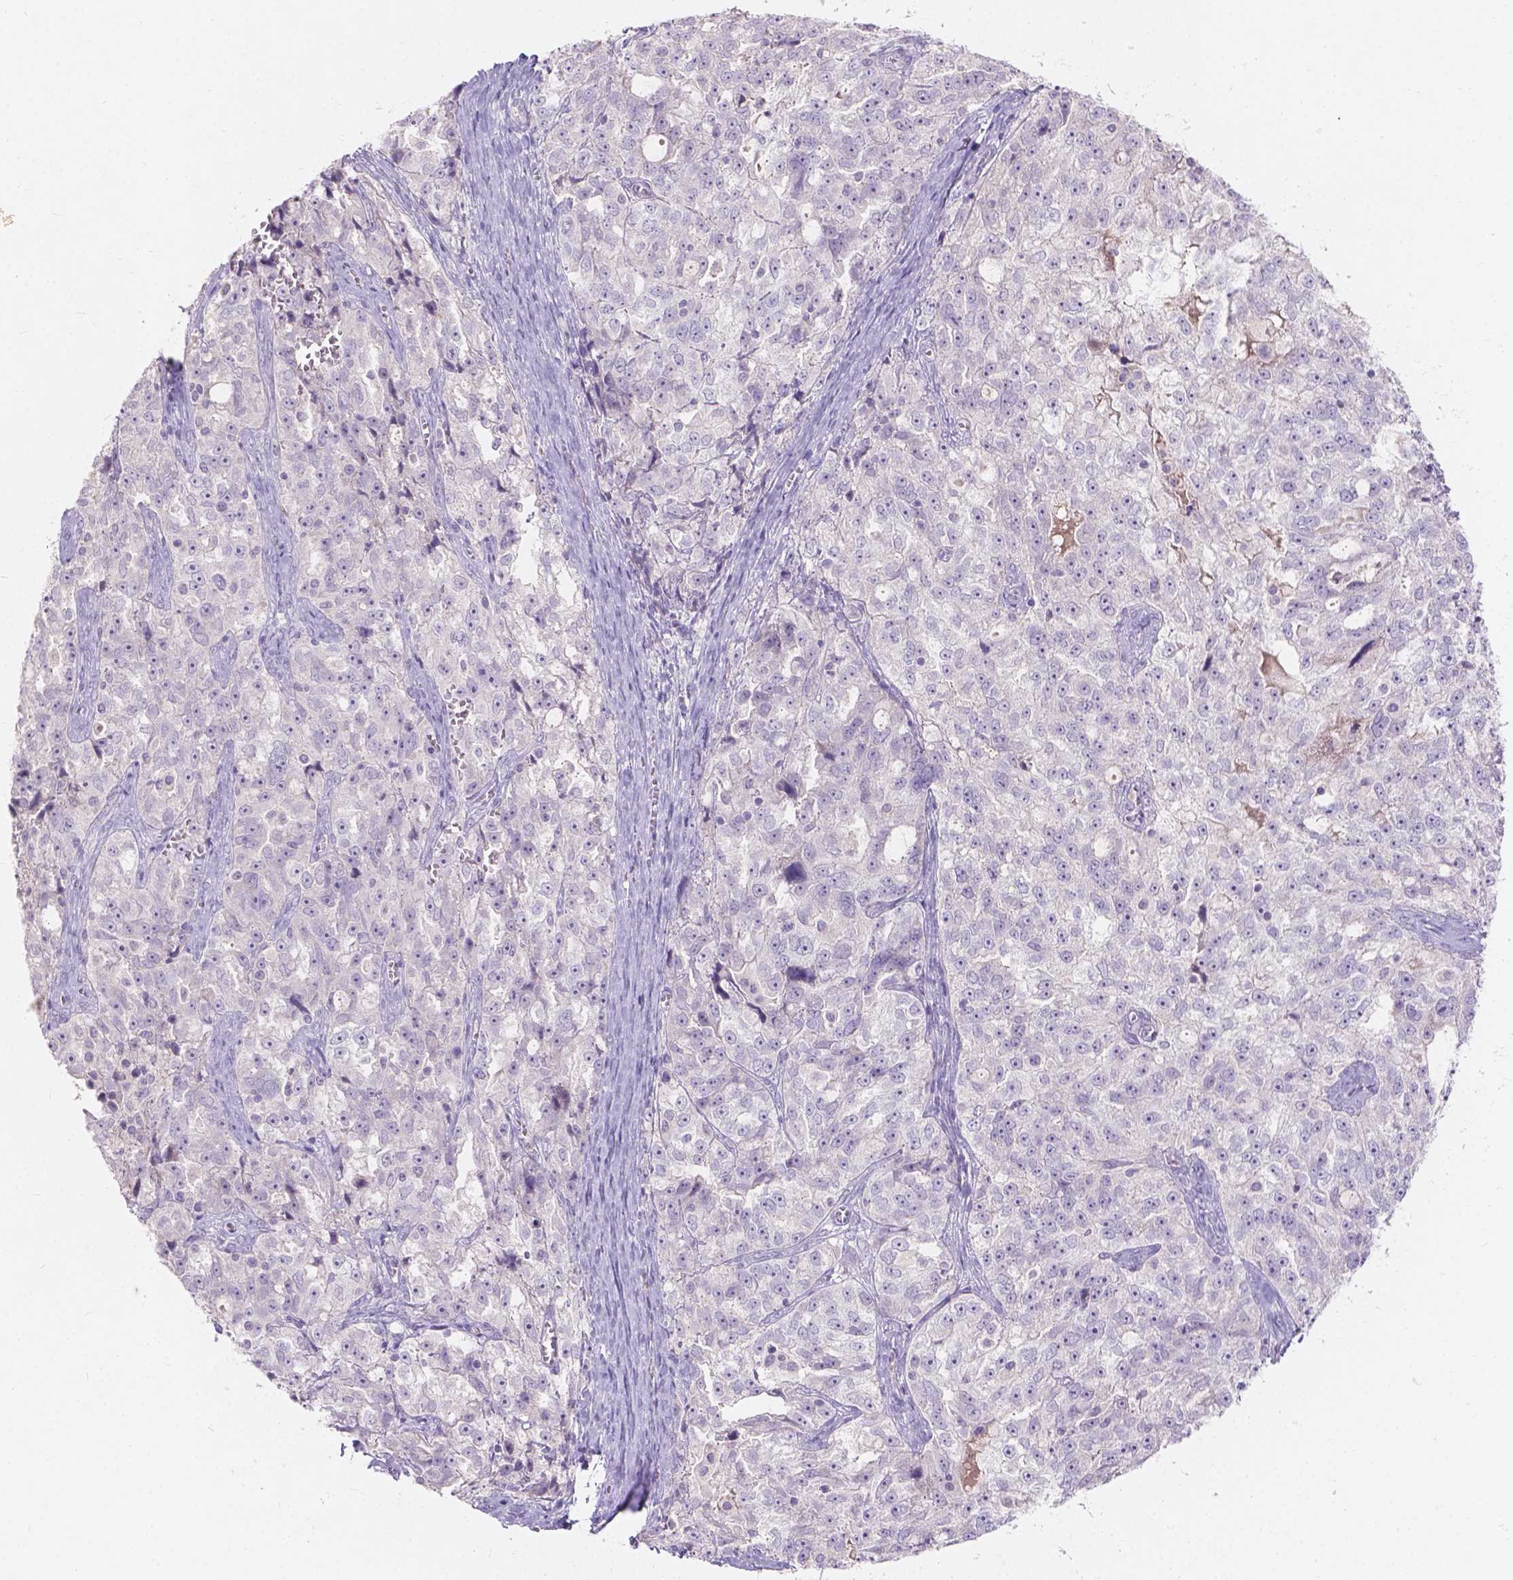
{"staining": {"intensity": "negative", "quantity": "none", "location": "none"}, "tissue": "ovarian cancer", "cell_type": "Tumor cells", "image_type": "cancer", "snomed": [{"axis": "morphology", "description": "Cystadenocarcinoma, serous, NOS"}, {"axis": "topography", "description": "Ovary"}], "caption": "IHC of human serous cystadenocarcinoma (ovarian) displays no positivity in tumor cells.", "gene": "DCAF4L1", "patient": {"sex": "female", "age": 51}}